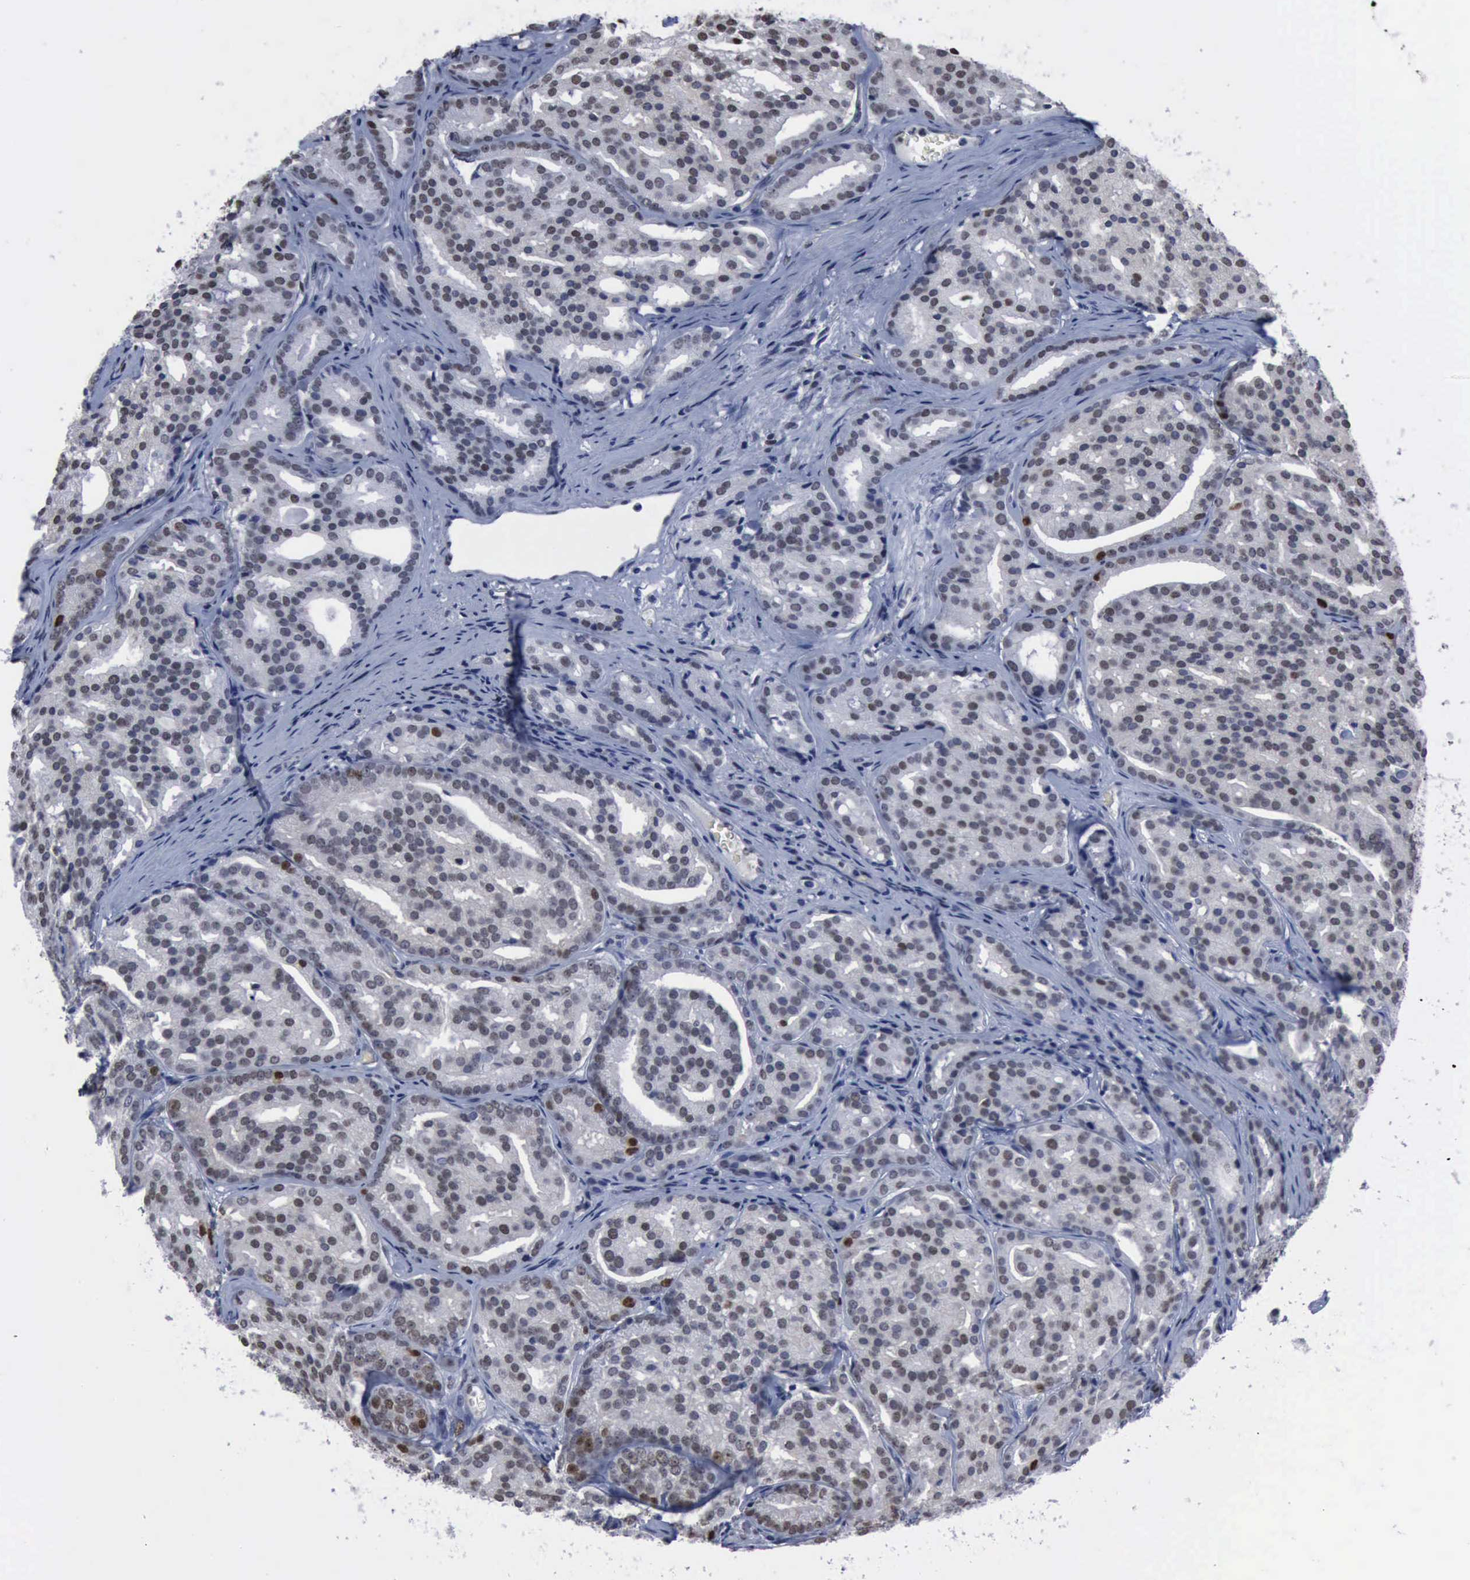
{"staining": {"intensity": "moderate", "quantity": ">75%", "location": "nuclear"}, "tissue": "prostate cancer", "cell_type": "Tumor cells", "image_type": "cancer", "snomed": [{"axis": "morphology", "description": "Adenocarcinoma, High grade"}, {"axis": "topography", "description": "Prostate"}], "caption": "This histopathology image reveals IHC staining of human high-grade adenocarcinoma (prostate), with medium moderate nuclear positivity in about >75% of tumor cells.", "gene": "PCNA", "patient": {"sex": "male", "age": 64}}